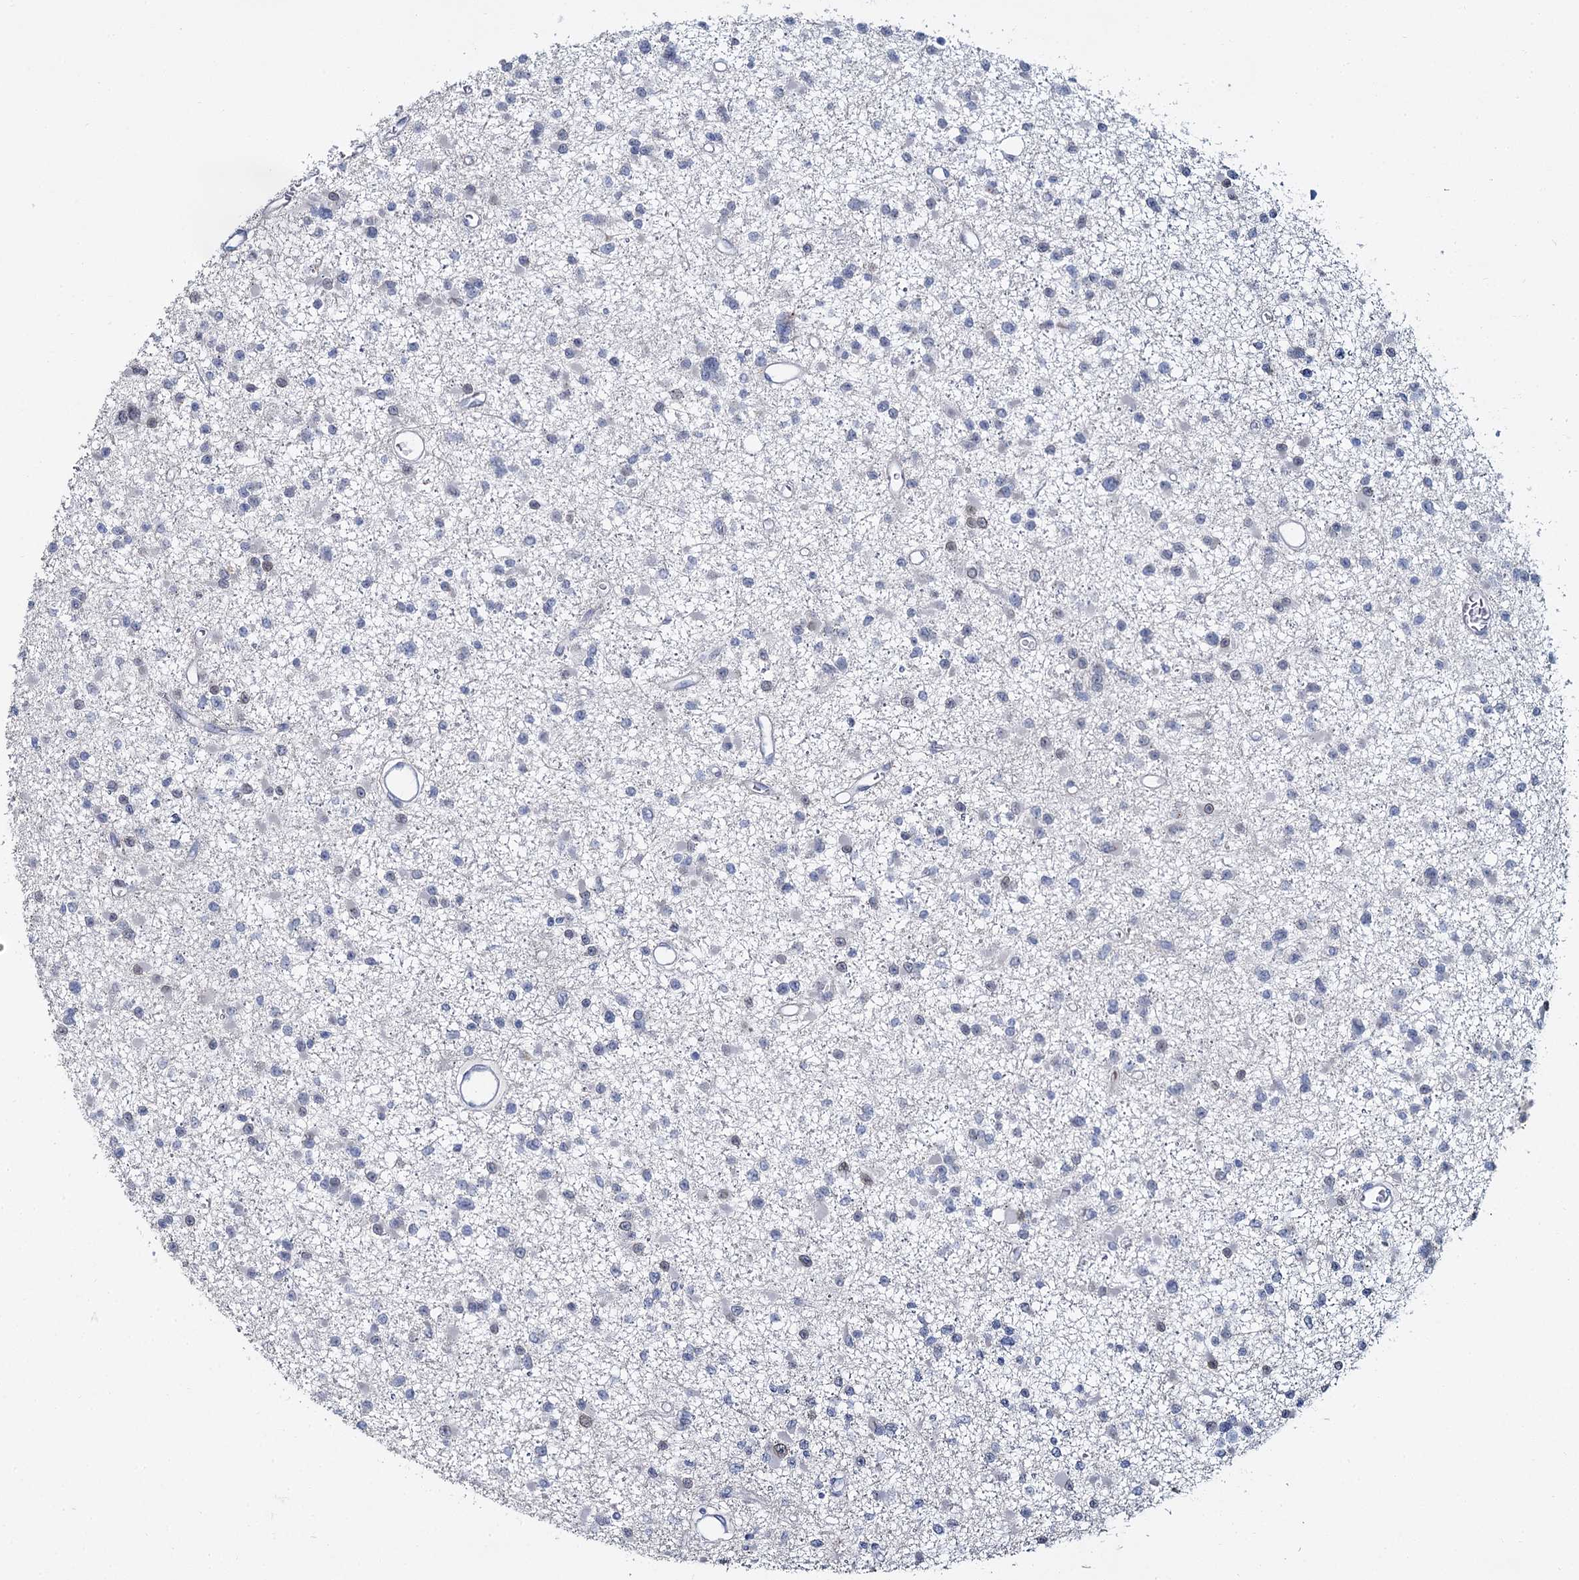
{"staining": {"intensity": "negative", "quantity": "none", "location": "none"}, "tissue": "glioma", "cell_type": "Tumor cells", "image_type": "cancer", "snomed": [{"axis": "morphology", "description": "Glioma, malignant, Low grade"}, {"axis": "topography", "description": "Brain"}], "caption": "A histopathology image of glioma stained for a protein demonstrates no brown staining in tumor cells.", "gene": "ACRBP", "patient": {"sex": "female", "age": 22}}